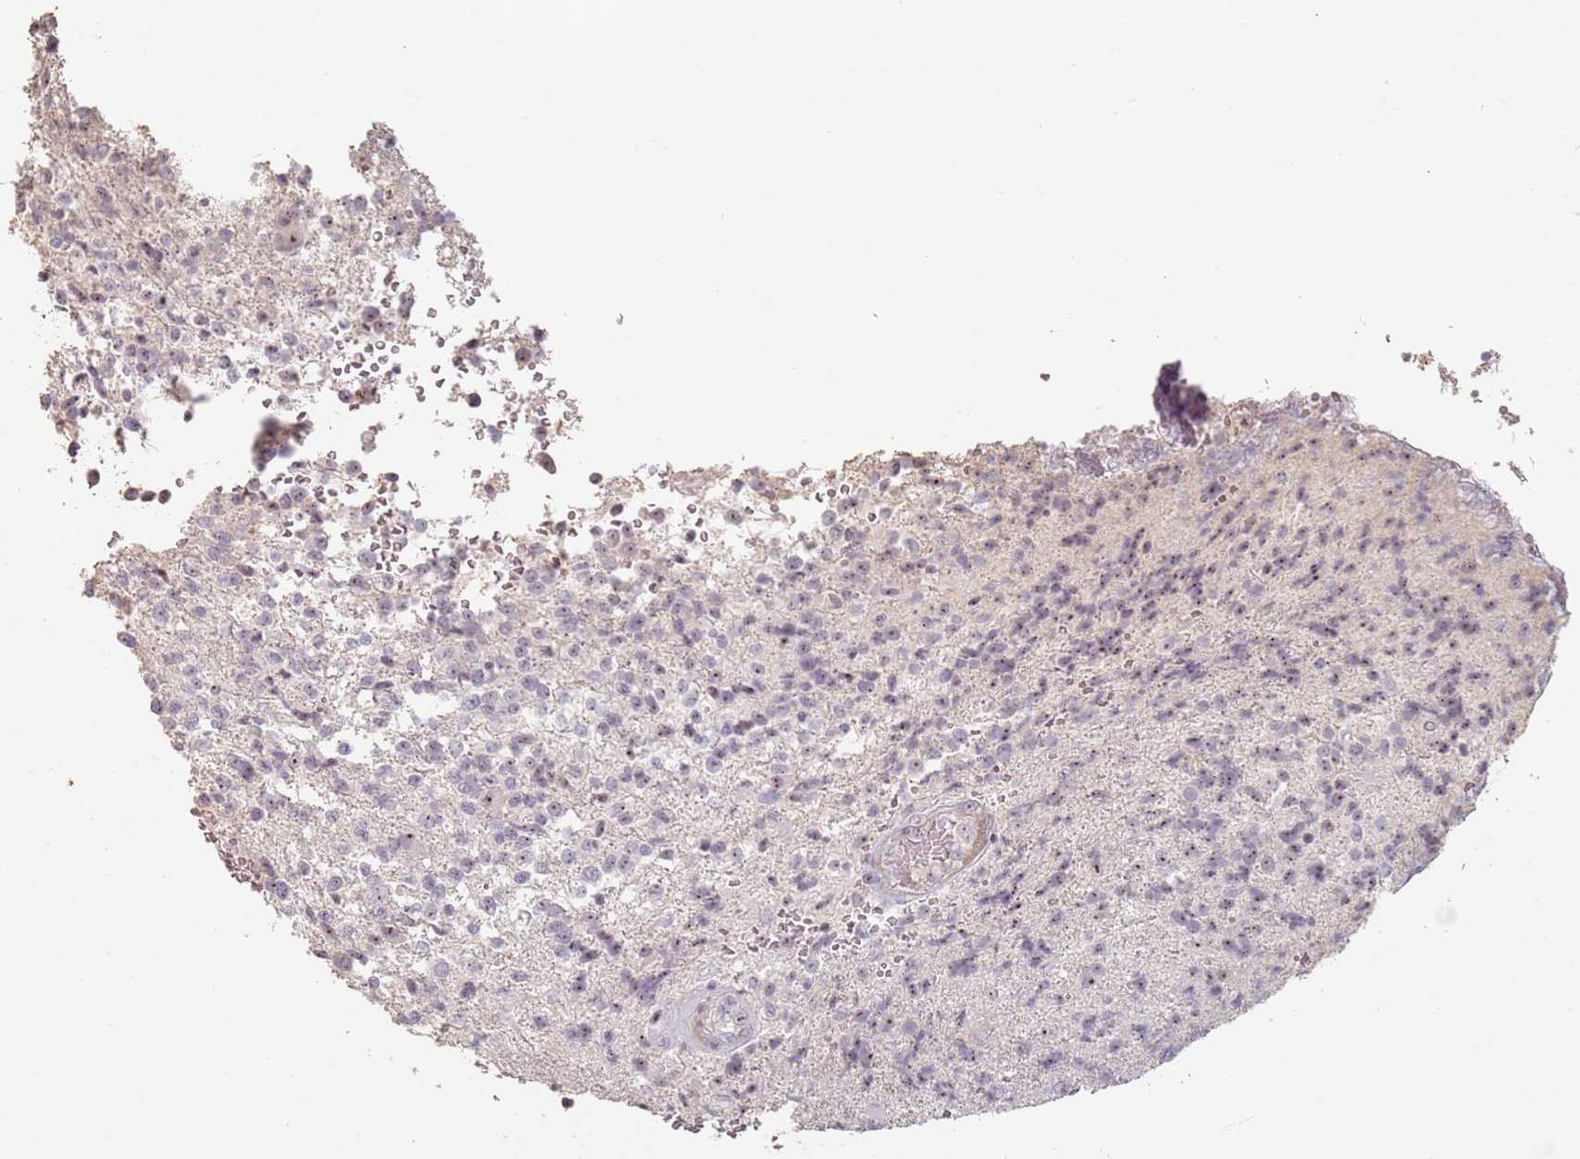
{"staining": {"intensity": "negative", "quantity": "none", "location": "none"}, "tissue": "glioma", "cell_type": "Tumor cells", "image_type": "cancer", "snomed": [{"axis": "morphology", "description": "Glioma, malignant, High grade"}, {"axis": "topography", "description": "Brain"}], "caption": "Immunohistochemistry histopathology image of glioma stained for a protein (brown), which displays no positivity in tumor cells.", "gene": "ADTRP", "patient": {"sex": "male", "age": 56}}